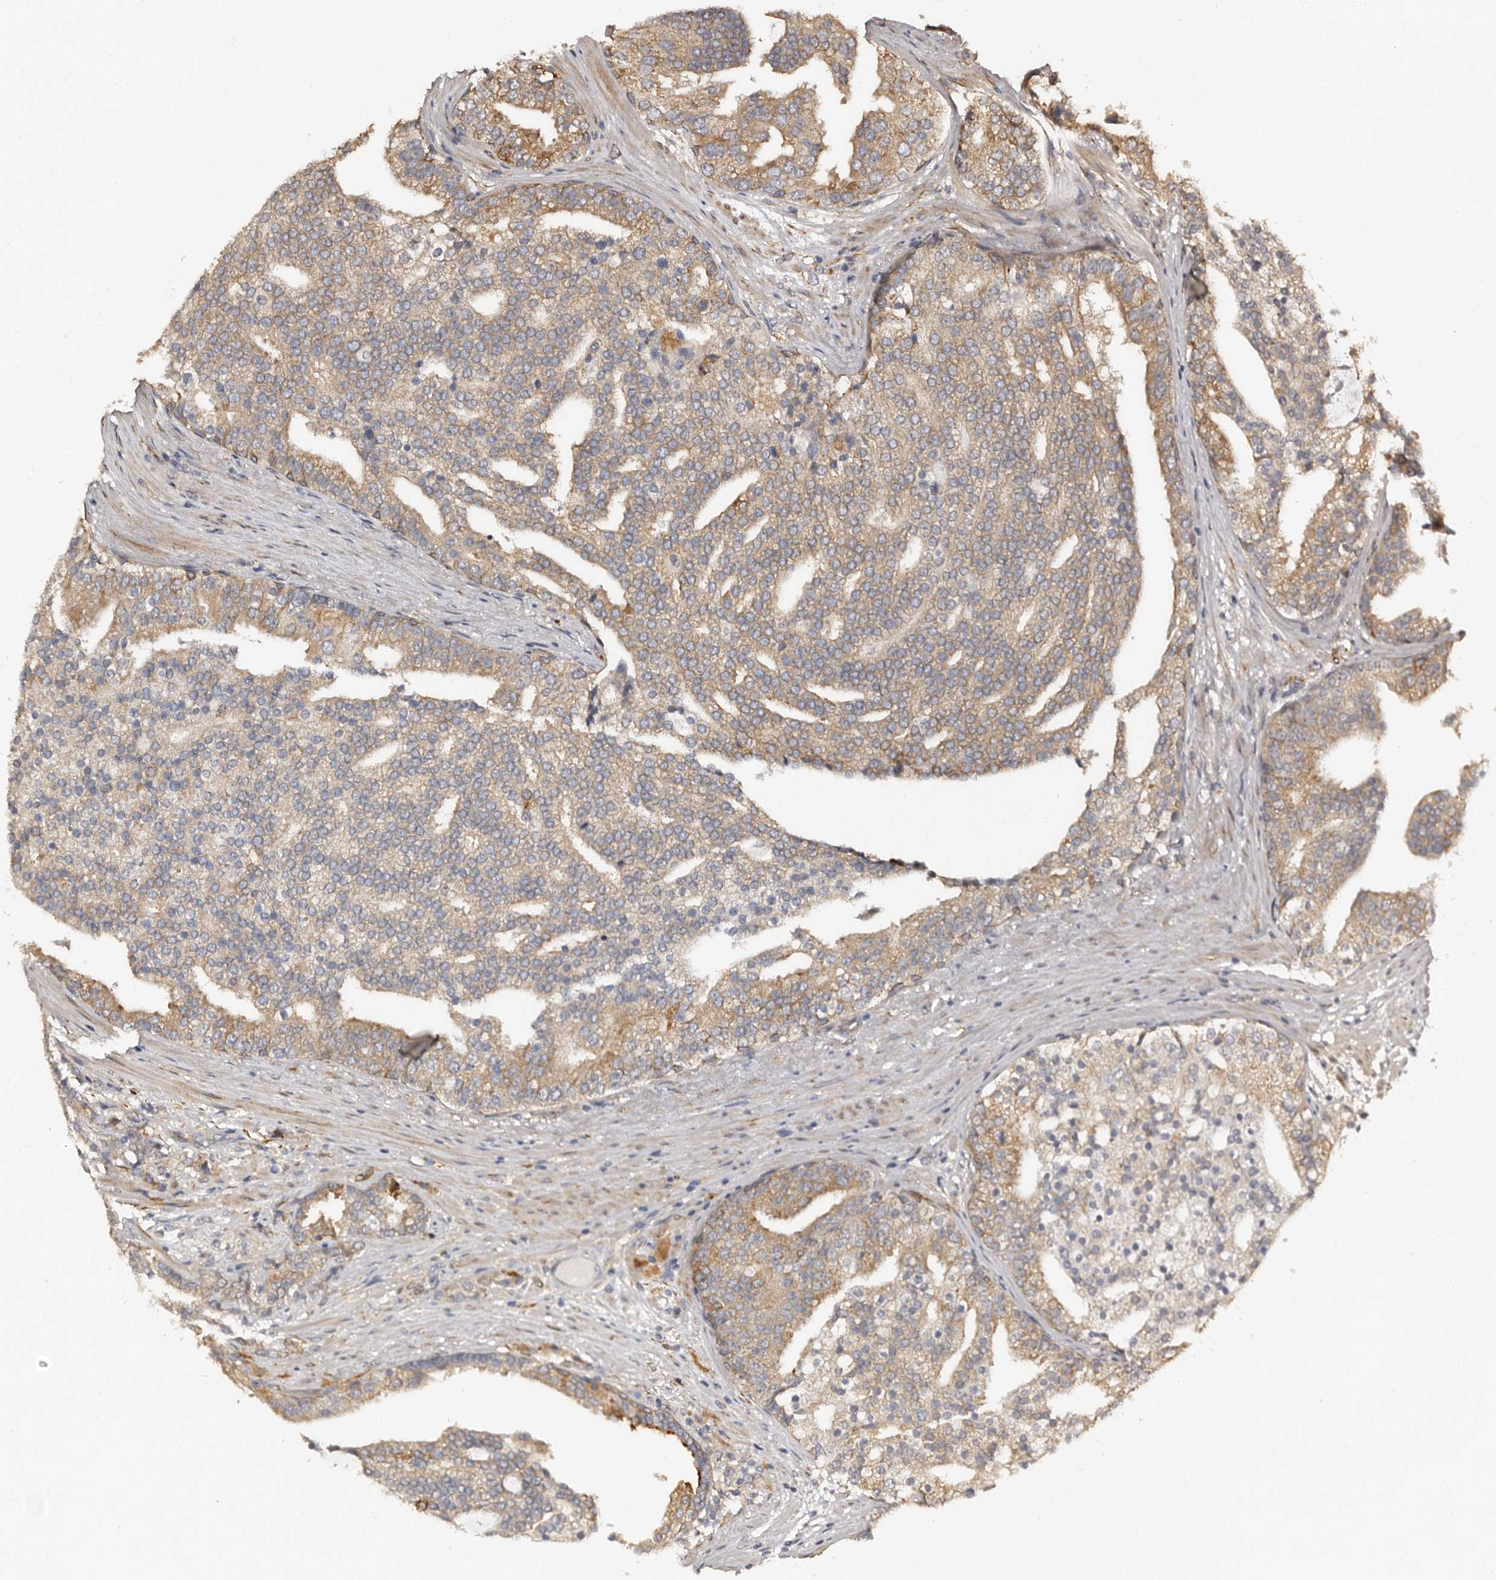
{"staining": {"intensity": "moderate", "quantity": ">75%", "location": "cytoplasmic/membranous"}, "tissue": "prostate cancer", "cell_type": "Tumor cells", "image_type": "cancer", "snomed": [{"axis": "morphology", "description": "Adenocarcinoma, Low grade"}, {"axis": "topography", "description": "Prostate"}], "caption": "Immunohistochemistry (DAB) staining of prostate adenocarcinoma (low-grade) reveals moderate cytoplasmic/membranous protein staining in about >75% of tumor cells.", "gene": "TBC1D22B", "patient": {"sex": "male", "age": 67}}